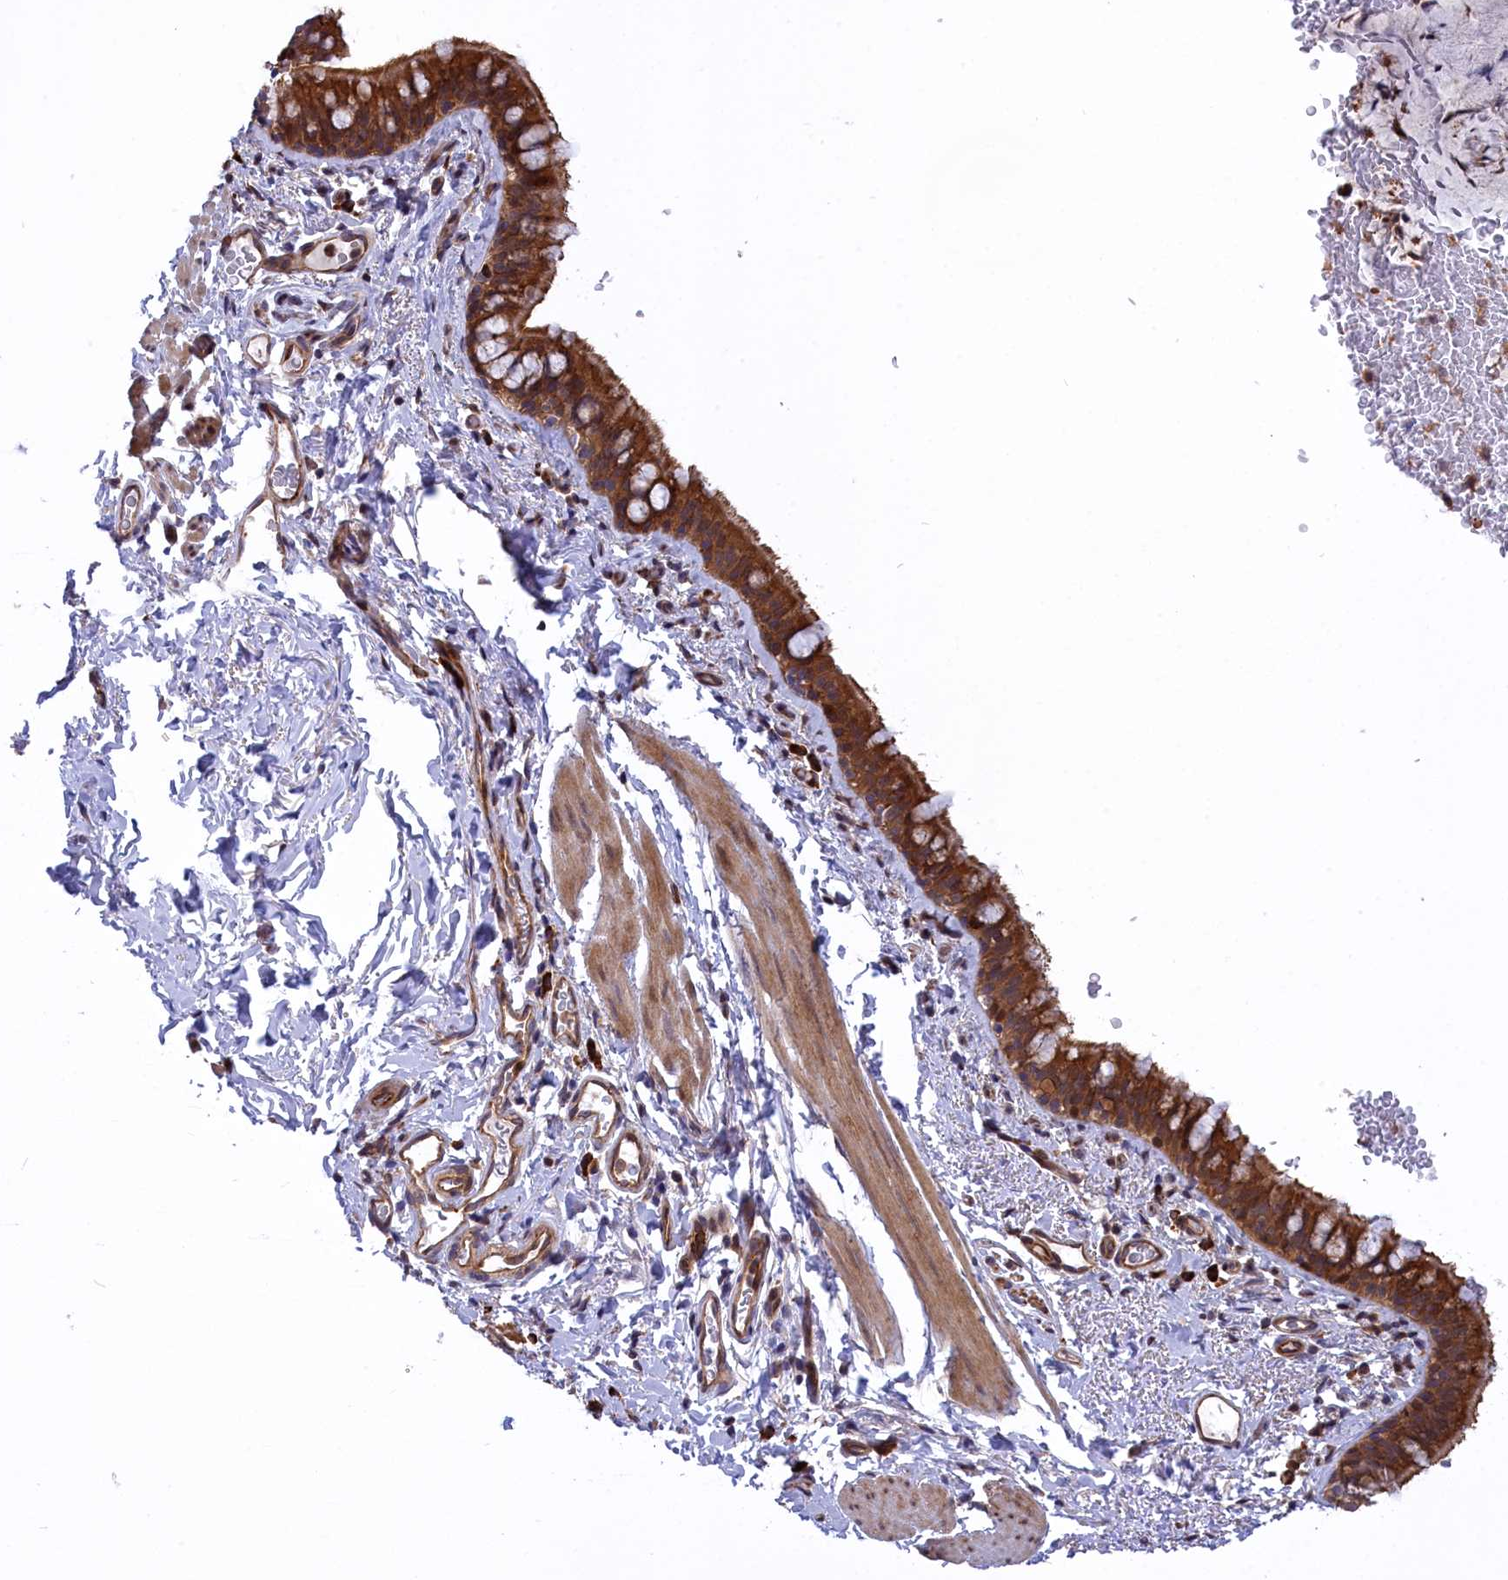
{"staining": {"intensity": "moderate", "quantity": ">75%", "location": "cytoplasmic/membranous,nuclear"}, "tissue": "bronchus", "cell_type": "Respiratory epithelial cells", "image_type": "normal", "snomed": [{"axis": "morphology", "description": "Normal tissue, NOS"}, {"axis": "topography", "description": "Cartilage tissue"}, {"axis": "topography", "description": "Bronchus"}], "caption": "Immunohistochemical staining of unremarkable bronchus shows >75% levels of moderate cytoplasmic/membranous,nuclear protein positivity in about >75% of respiratory epithelial cells.", "gene": "DDX60L", "patient": {"sex": "female", "age": 36}}